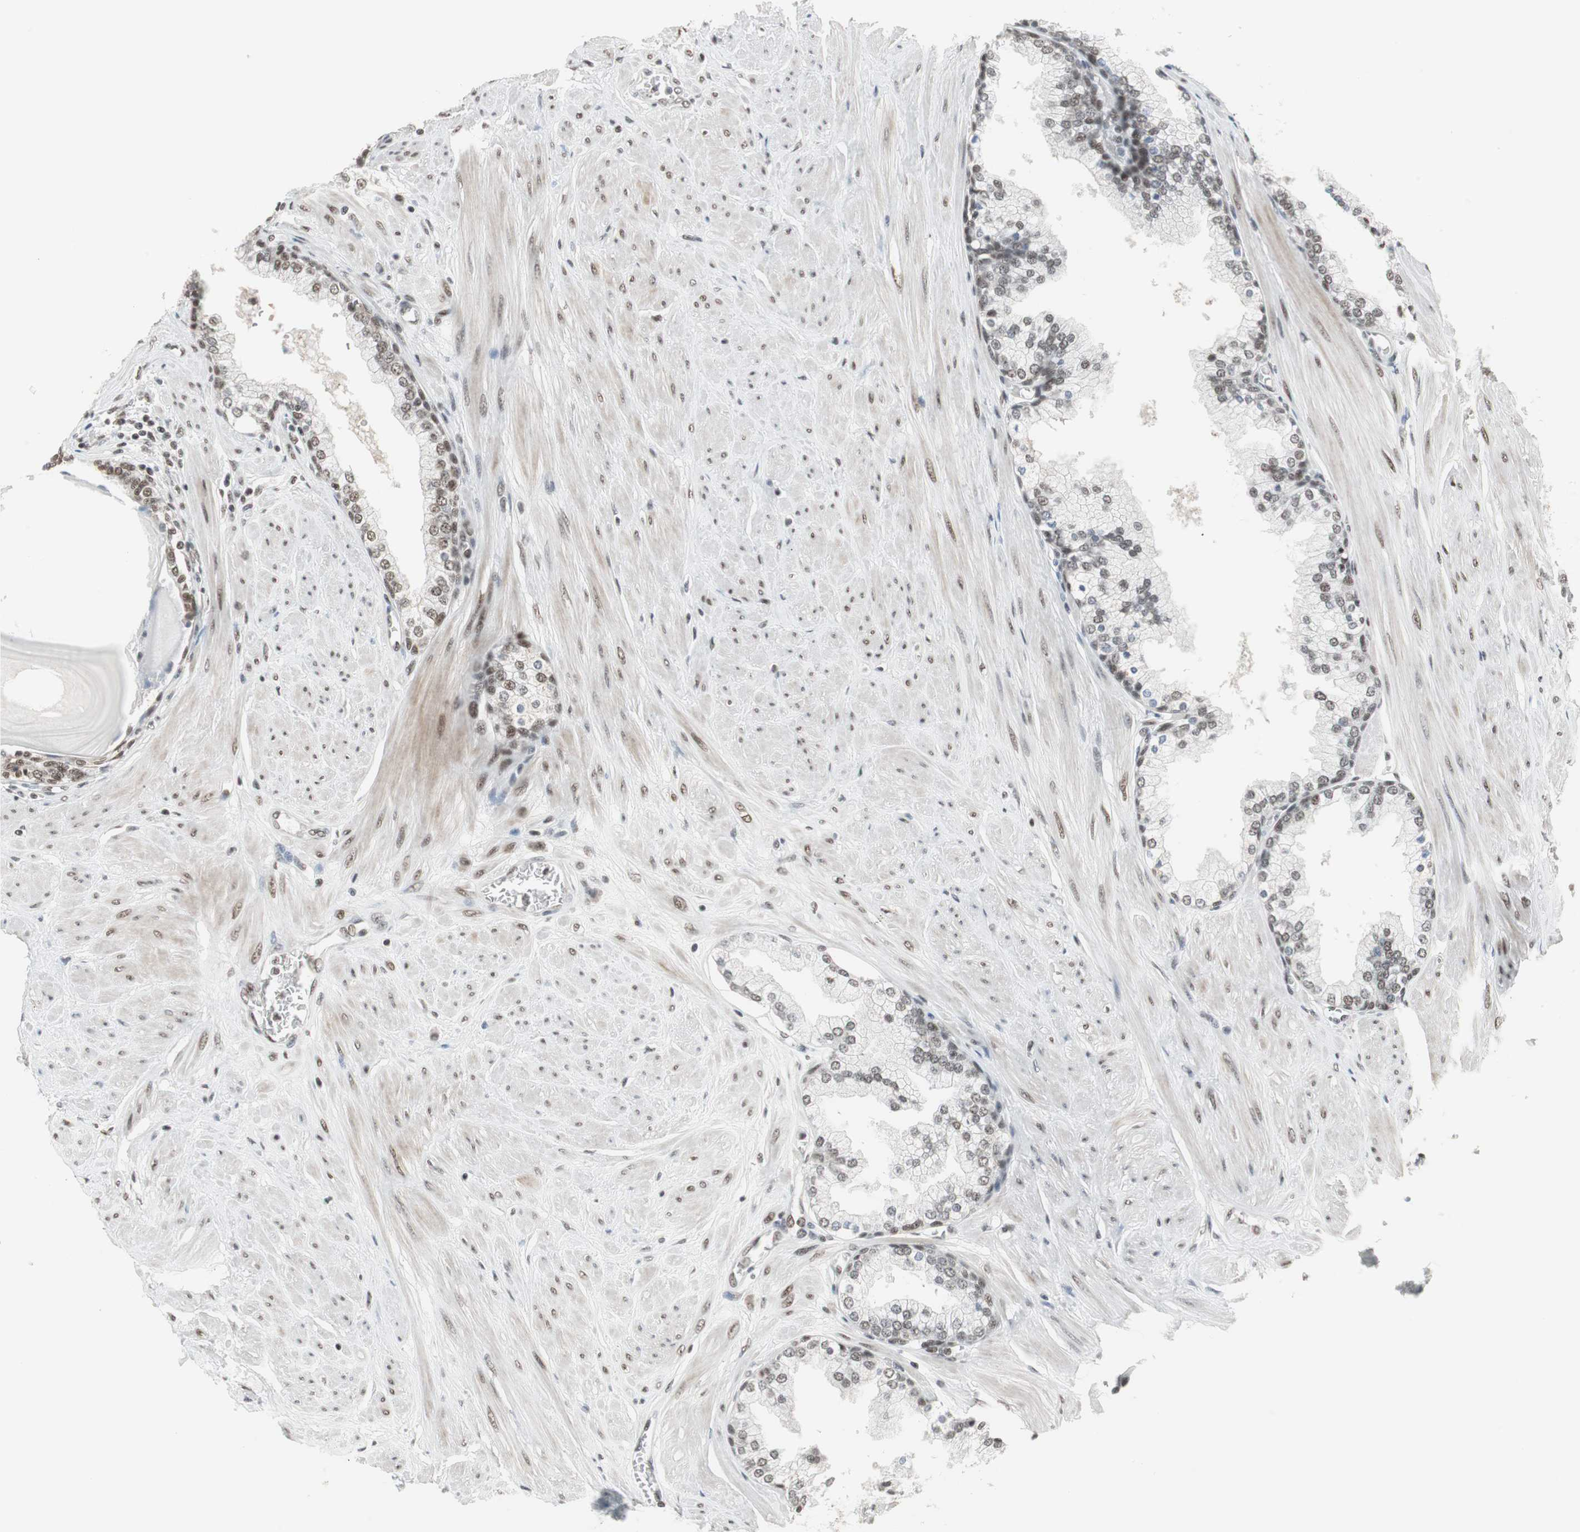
{"staining": {"intensity": "moderate", "quantity": ">75%", "location": "nuclear"}, "tissue": "prostate", "cell_type": "Glandular cells", "image_type": "normal", "snomed": [{"axis": "morphology", "description": "Normal tissue, NOS"}, {"axis": "topography", "description": "Prostate"}], "caption": "Immunohistochemical staining of unremarkable human prostate displays moderate nuclear protein staining in about >75% of glandular cells.", "gene": "RTF1", "patient": {"sex": "male", "age": 51}}